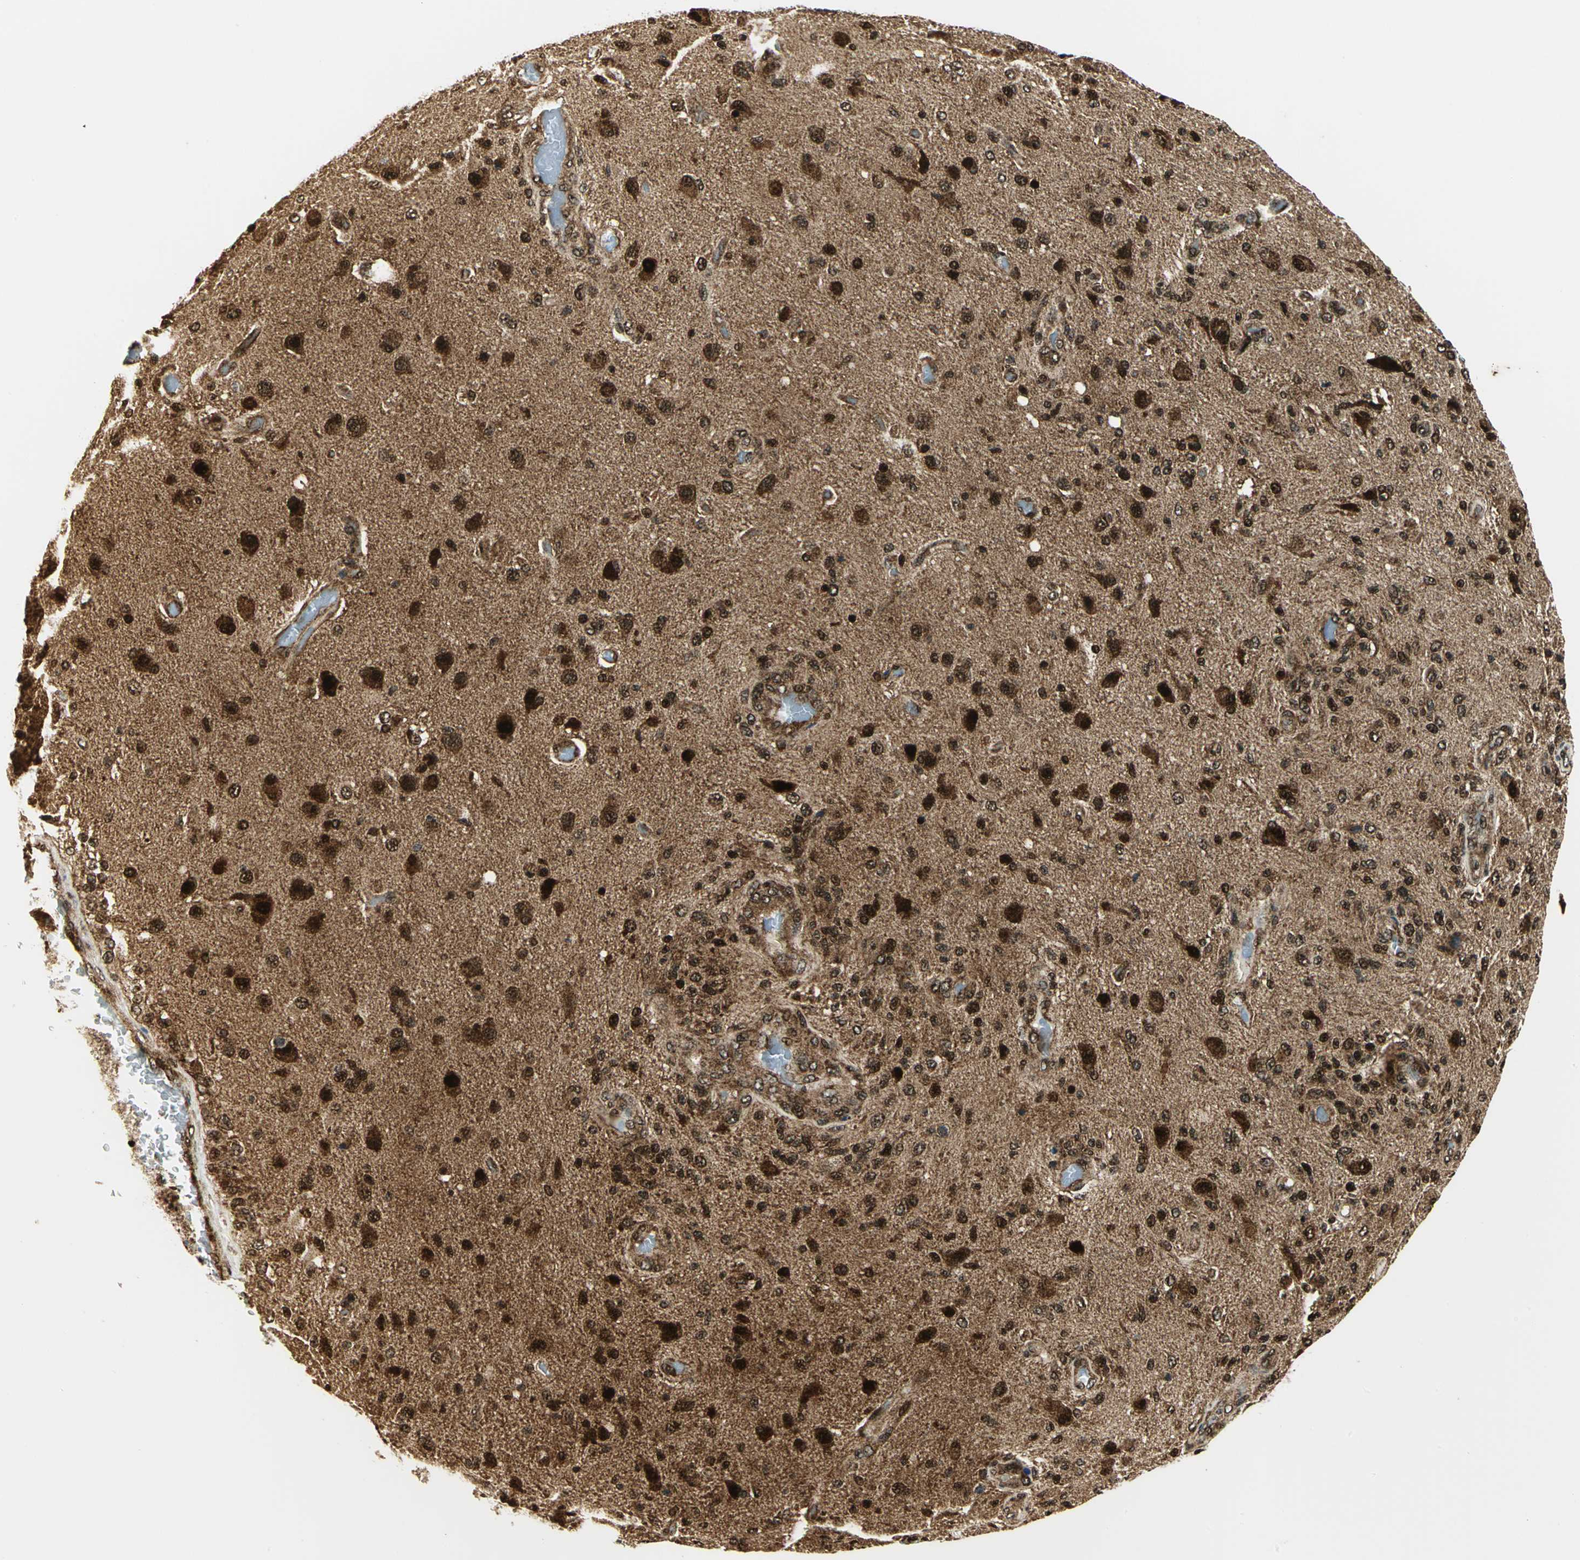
{"staining": {"intensity": "strong", "quantity": ">75%", "location": "cytoplasmic/membranous,nuclear"}, "tissue": "glioma", "cell_type": "Tumor cells", "image_type": "cancer", "snomed": [{"axis": "morphology", "description": "Normal tissue, NOS"}, {"axis": "morphology", "description": "Glioma, malignant, High grade"}, {"axis": "topography", "description": "Cerebral cortex"}], "caption": "Brown immunohistochemical staining in glioma displays strong cytoplasmic/membranous and nuclear expression in about >75% of tumor cells.", "gene": "COPS5", "patient": {"sex": "male", "age": 77}}